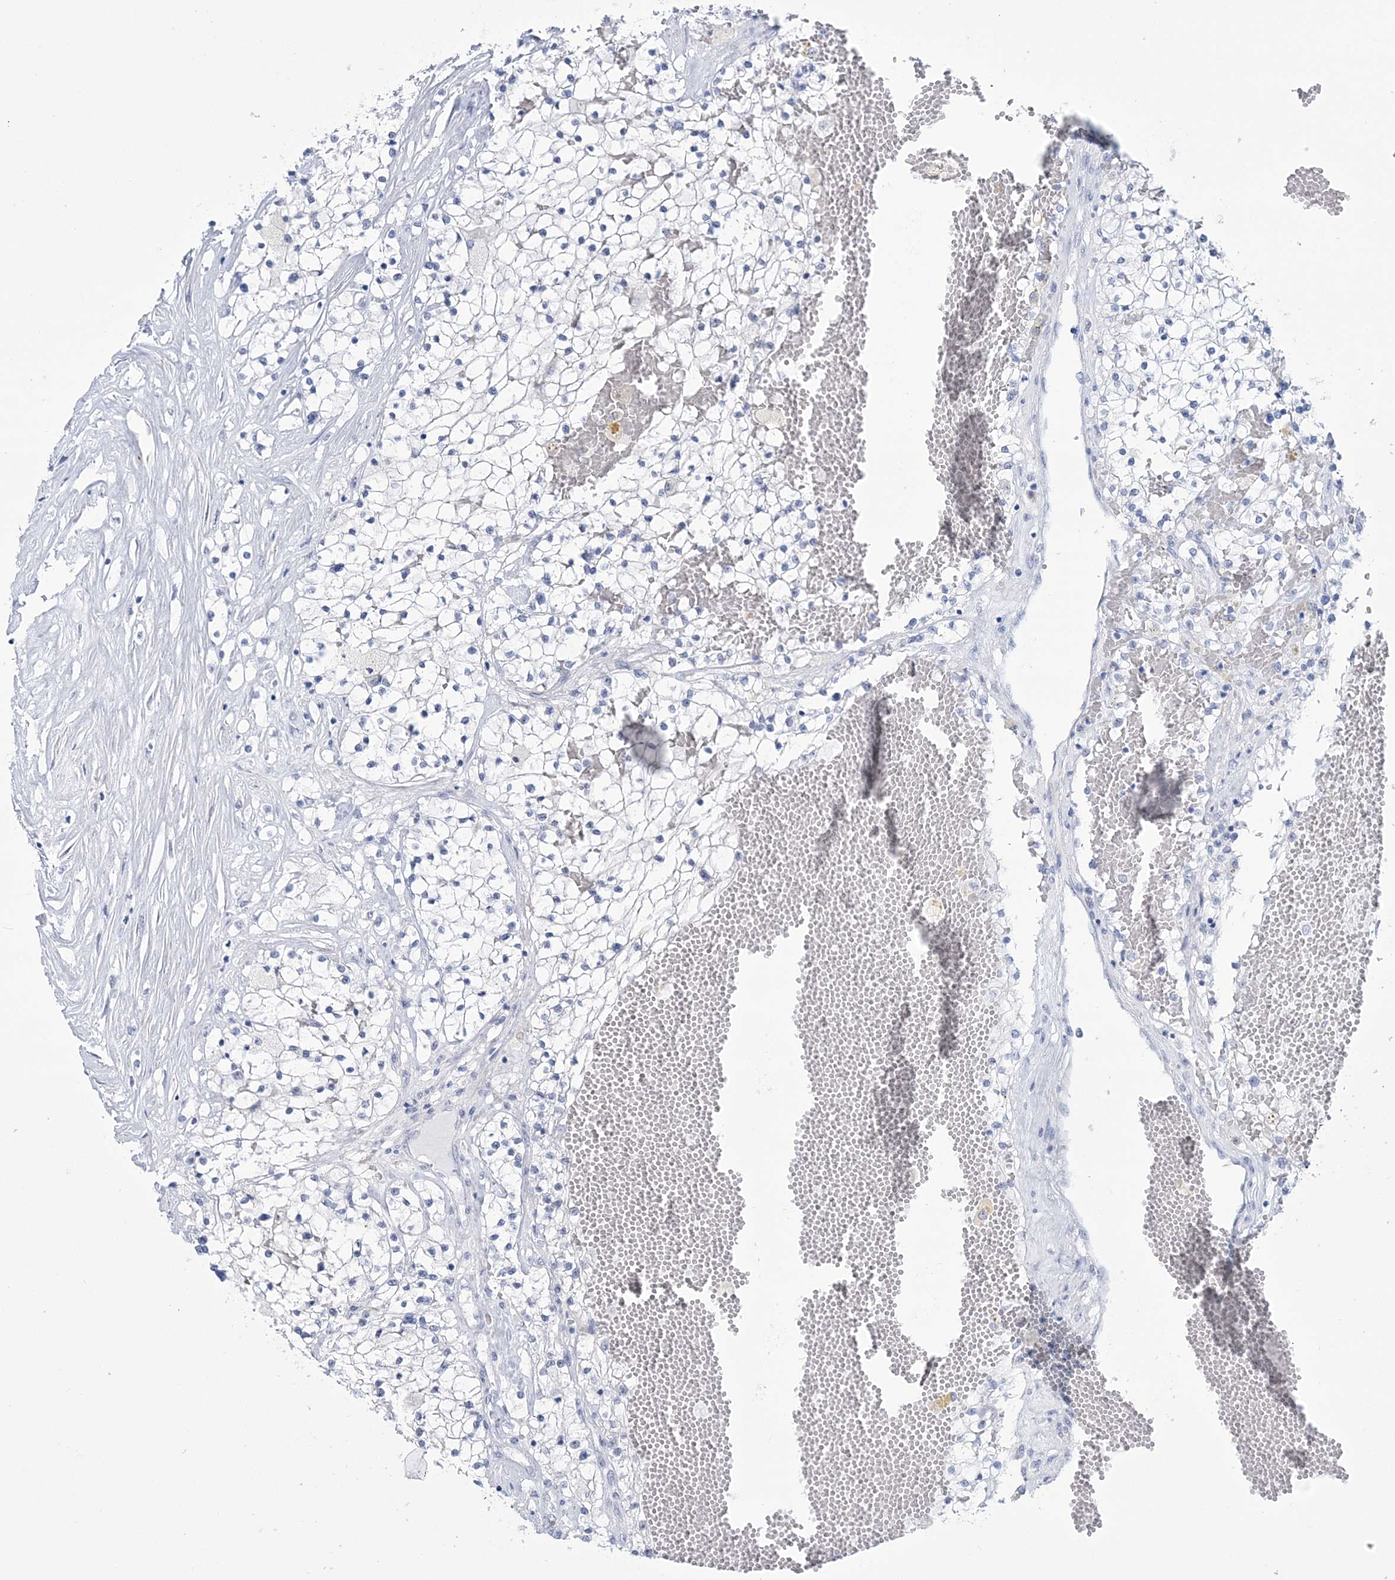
{"staining": {"intensity": "negative", "quantity": "none", "location": "none"}, "tissue": "renal cancer", "cell_type": "Tumor cells", "image_type": "cancer", "snomed": [{"axis": "morphology", "description": "Normal tissue, NOS"}, {"axis": "morphology", "description": "Adenocarcinoma, NOS"}, {"axis": "topography", "description": "Kidney"}], "caption": "DAB (3,3'-diaminobenzidine) immunohistochemical staining of renal adenocarcinoma reveals no significant positivity in tumor cells. The staining was performed using DAB (3,3'-diaminobenzidine) to visualize the protein expression in brown, while the nuclei were stained in blue with hematoxylin (Magnification: 20x).", "gene": "DPCD", "patient": {"sex": "male", "age": 68}}